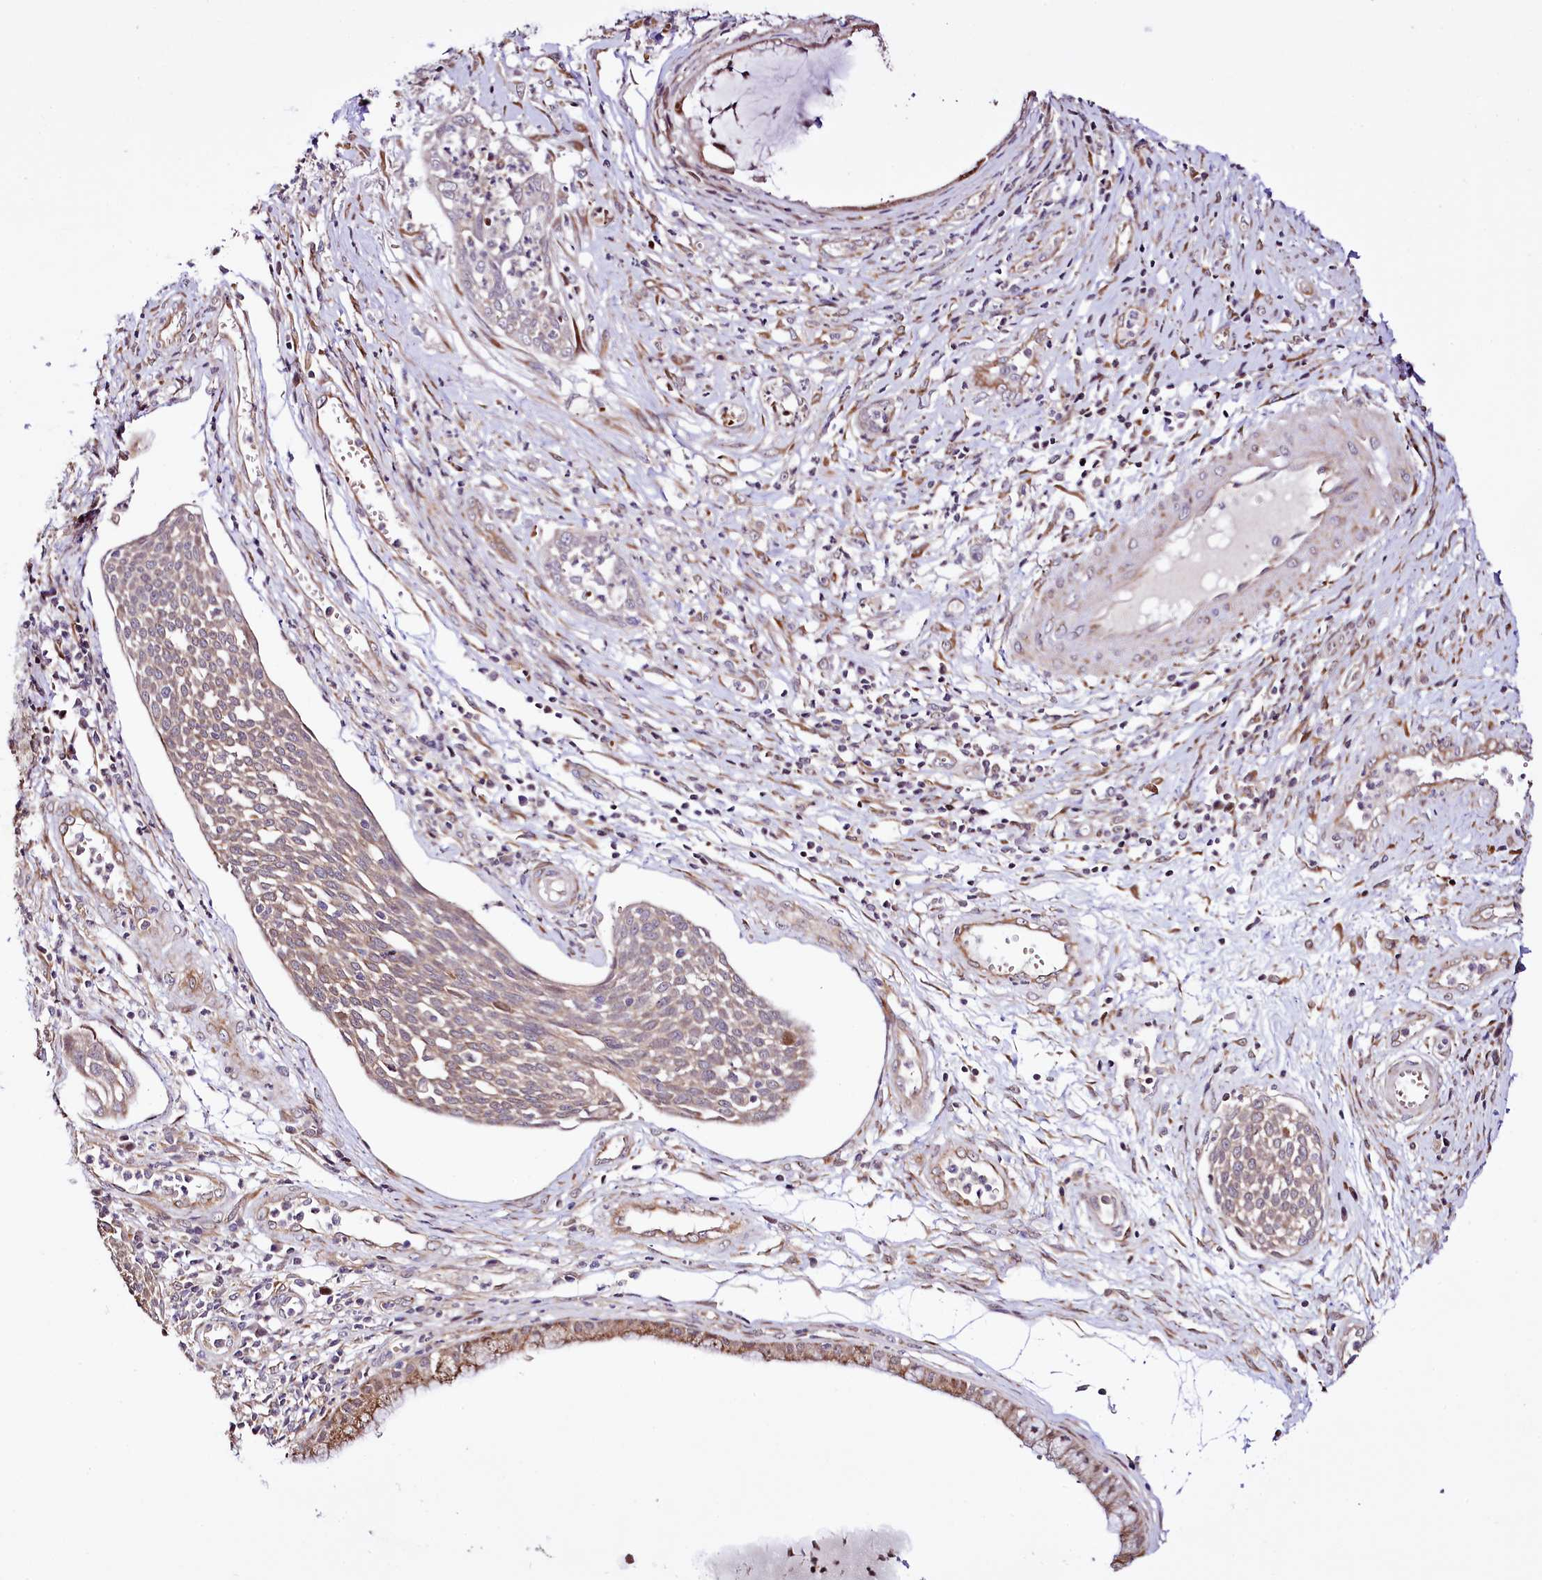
{"staining": {"intensity": "negative", "quantity": "none", "location": "none"}, "tissue": "cervical cancer", "cell_type": "Tumor cells", "image_type": "cancer", "snomed": [{"axis": "morphology", "description": "Squamous cell carcinoma, NOS"}, {"axis": "topography", "description": "Cervix"}], "caption": "A high-resolution histopathology image shows IHC staining of squamous cell carcinoma (cervical), which reveals no significant positivity in tumor cells. Brightfield microscopy of immunohistochemistry stained with DAB (brown) and hematoxylin (blue), captured at high magnification.", "gene": "CUTC", "patient": {"sex": "female", "age": 34}}